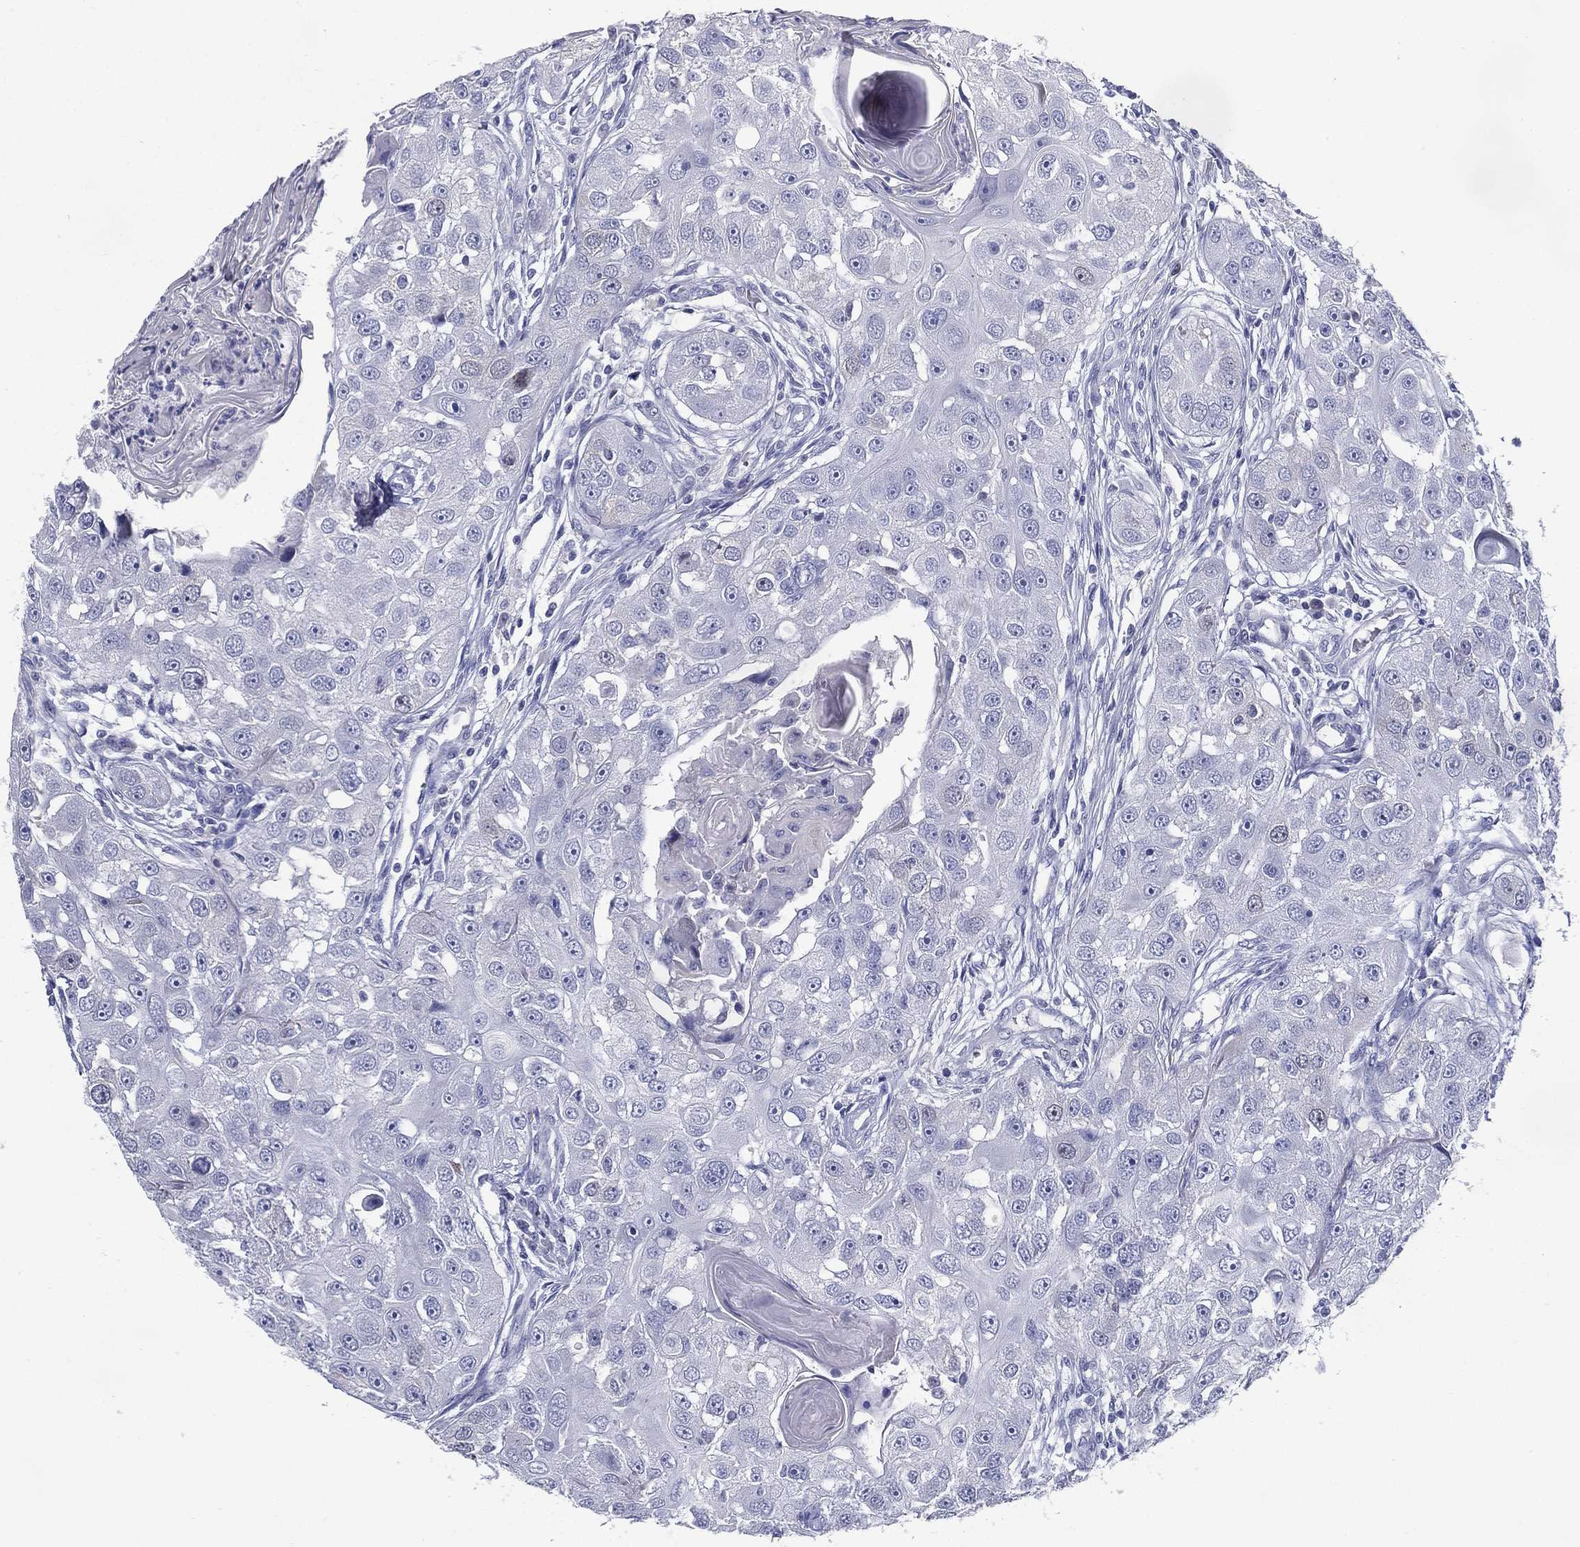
{"staining": {"intensity": "negative", "quantity": "none", "location": "none"}, "tissue": "head and neck cancer", "cell_type": "Tumor cells", "image_type": "cancer", "snomed": [{"axis": "morphology", "description": "Squamous cell carcinoma, NOS"}, {"axis": "topography", "description": "Head-Neck"}], "caption": "This photomicrograph is of head and neck cancer (squamous cell carcinoma) stained with IHC to label a protein in brown with the nuclei are counter-stained blue. There is no positivity in tumor cells.", "gene": "KIF2C", "patient": {"sex": "male", "age": 51}}